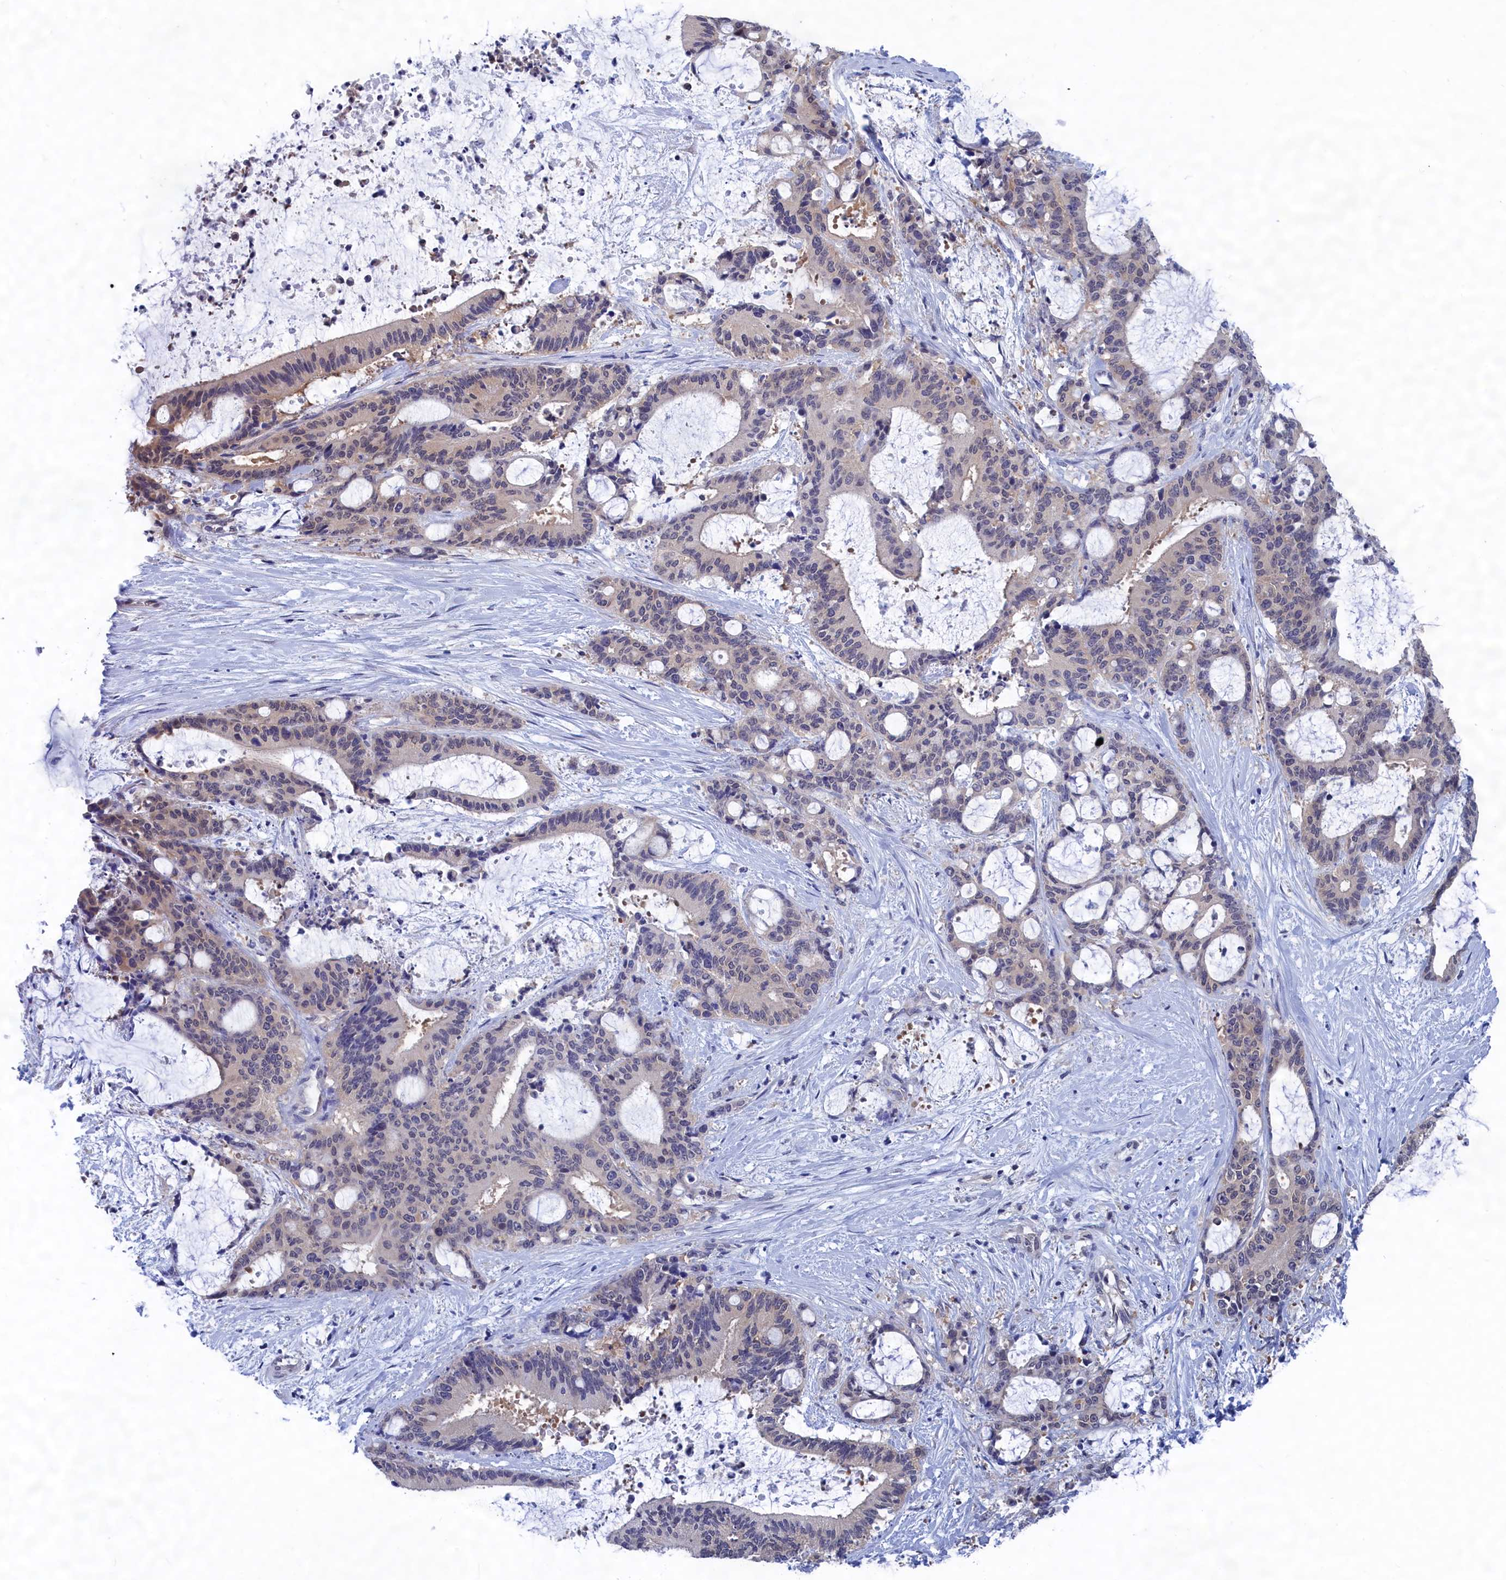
{"staining": {"intensity": "negative", "quantity": "none", "location": "none"}, "tissue": "liver cancer", "cell_type": "Tumor cells", "image_type": "cancer", "snomed": [{"axis": "morphology", "description": "Normal tissue, NOS"}, {"axis": "morphology", "description": "Cholangiocarcinoma"}, {"axis": "topography", "description": "Liver"}, {"axis": "topography", "description": "Peripheral nerve tissue"}], "caption": "Immunohistochemical staining of human liver cancer (cholangiocarcinoma) displays no significant staining in tumor cells.", "gene": "PGP", "patient": {"sex": "female", "age": 73}}